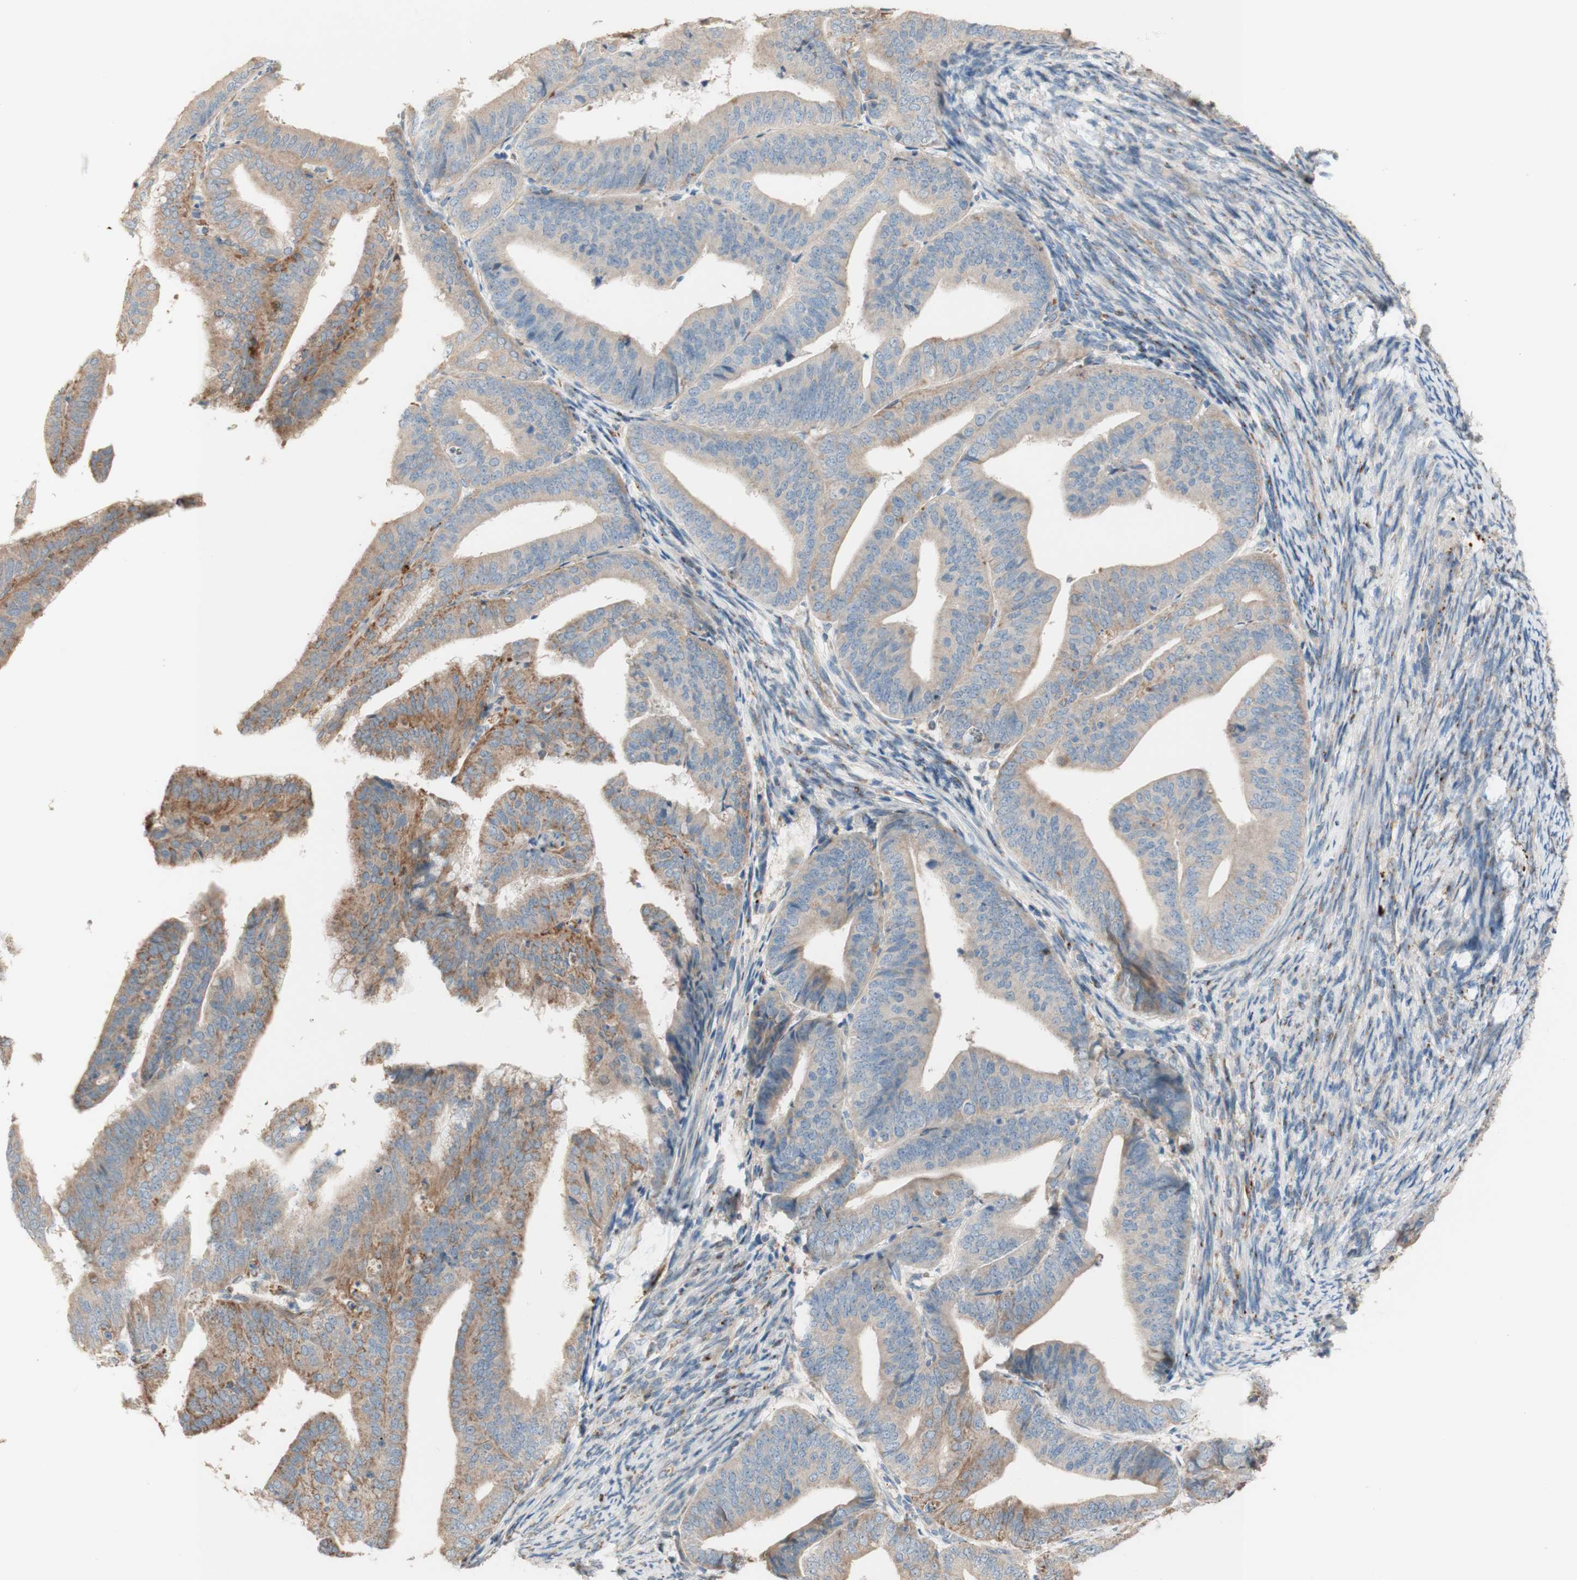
{"staining": {"intensity": "negative", "quantity": "none", "location": "none"}, "tissue": "endometrial cancer", "cell_type": "Tumor cells", "image_type": "cancer", "snomed": [{"axis": "morphology", "description": "Adenocarcinoma, NOS"}, {"axis": "topography", "description": "Endometrium"}], "caption": "Micrograph shows no protein positivity in tumor cells of endometrial cancer (adenocarcinoma) tissue.", "gene": "PTPN21", "patient": {"sex": "female", "age": 63}}